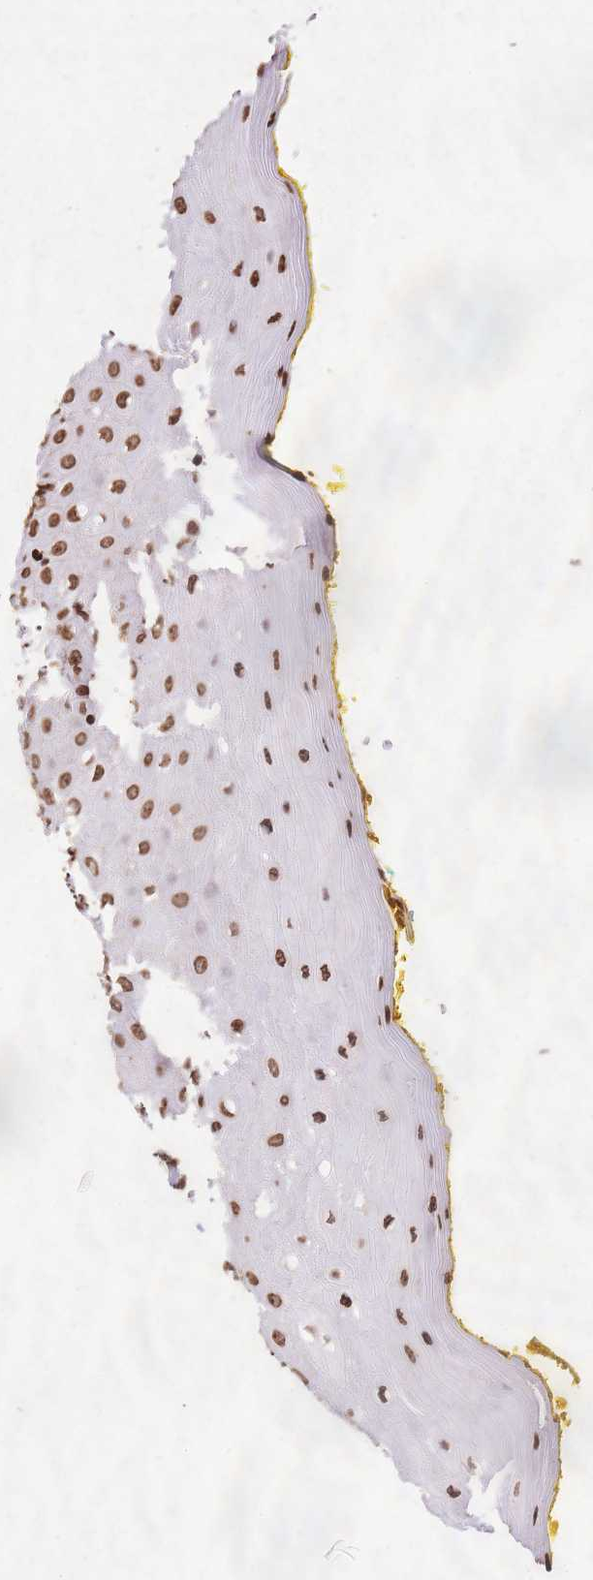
{"staining": {"intensity": "moderate", "quantity": ">75%", "location": "nuclear"}, "tissue": "oral mucosa", "cell_type": "Squamous epithelial cells", "image_type": "normal", "snomed": [{"axis": "morphology", "description": "Normal tissue, NOS"}, {"axis": "morphology", "description": "Squamous cell carcinoma, NOS"}, {"axis": "topography", "description": "Oral tissue"}, {"axis": "topography", "description": "Head-Neck"}], "caption": "Moderate nuclear staining for a protein is seen in about >75% of squamous epithelial cells of normal oral mucosa using IHC.", "gene": "BMAL1", "patient": {"sex": "female", "age": 70}}